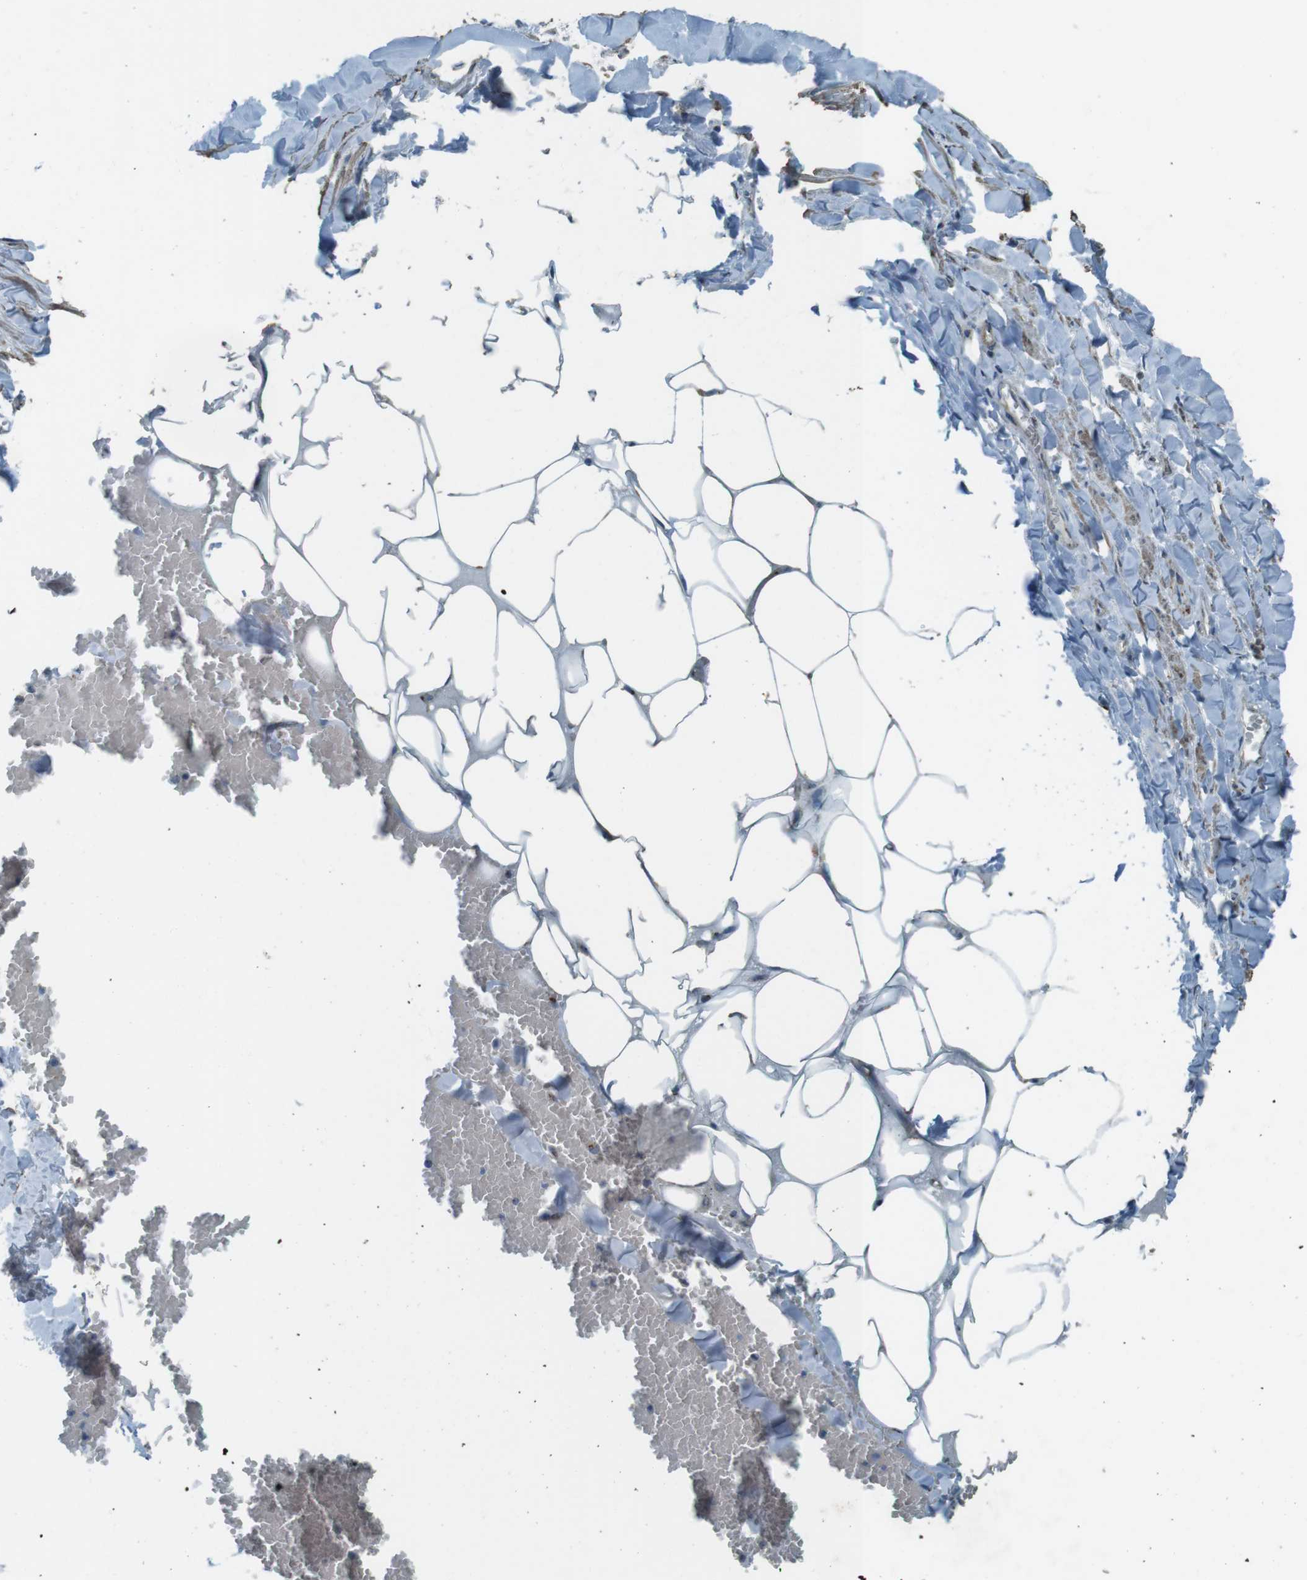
{"staining": {"intensity": "moderate", "quantity": "<25%", "location": "cytoplasmic/membranous"}, "tissue": "adipose tissue", "cell_type": "Adipocytes", "image_type": "normal", "snomed": [{"axis": "morphology", "description": "Normal tissue, NOS"}, {"axis": "topography", "description": "Adipose tissue"}, {"axis": "topography", "description": "Peripheral nerve tissue"}], "caption": "Protein expression analysis of normal adipose tissue exhibits moderate cytoplasmic/membranous expression in about <25% of adipocytes.", "gene": "TMEM115", "patient": {"sex": "male", "age": 52}}